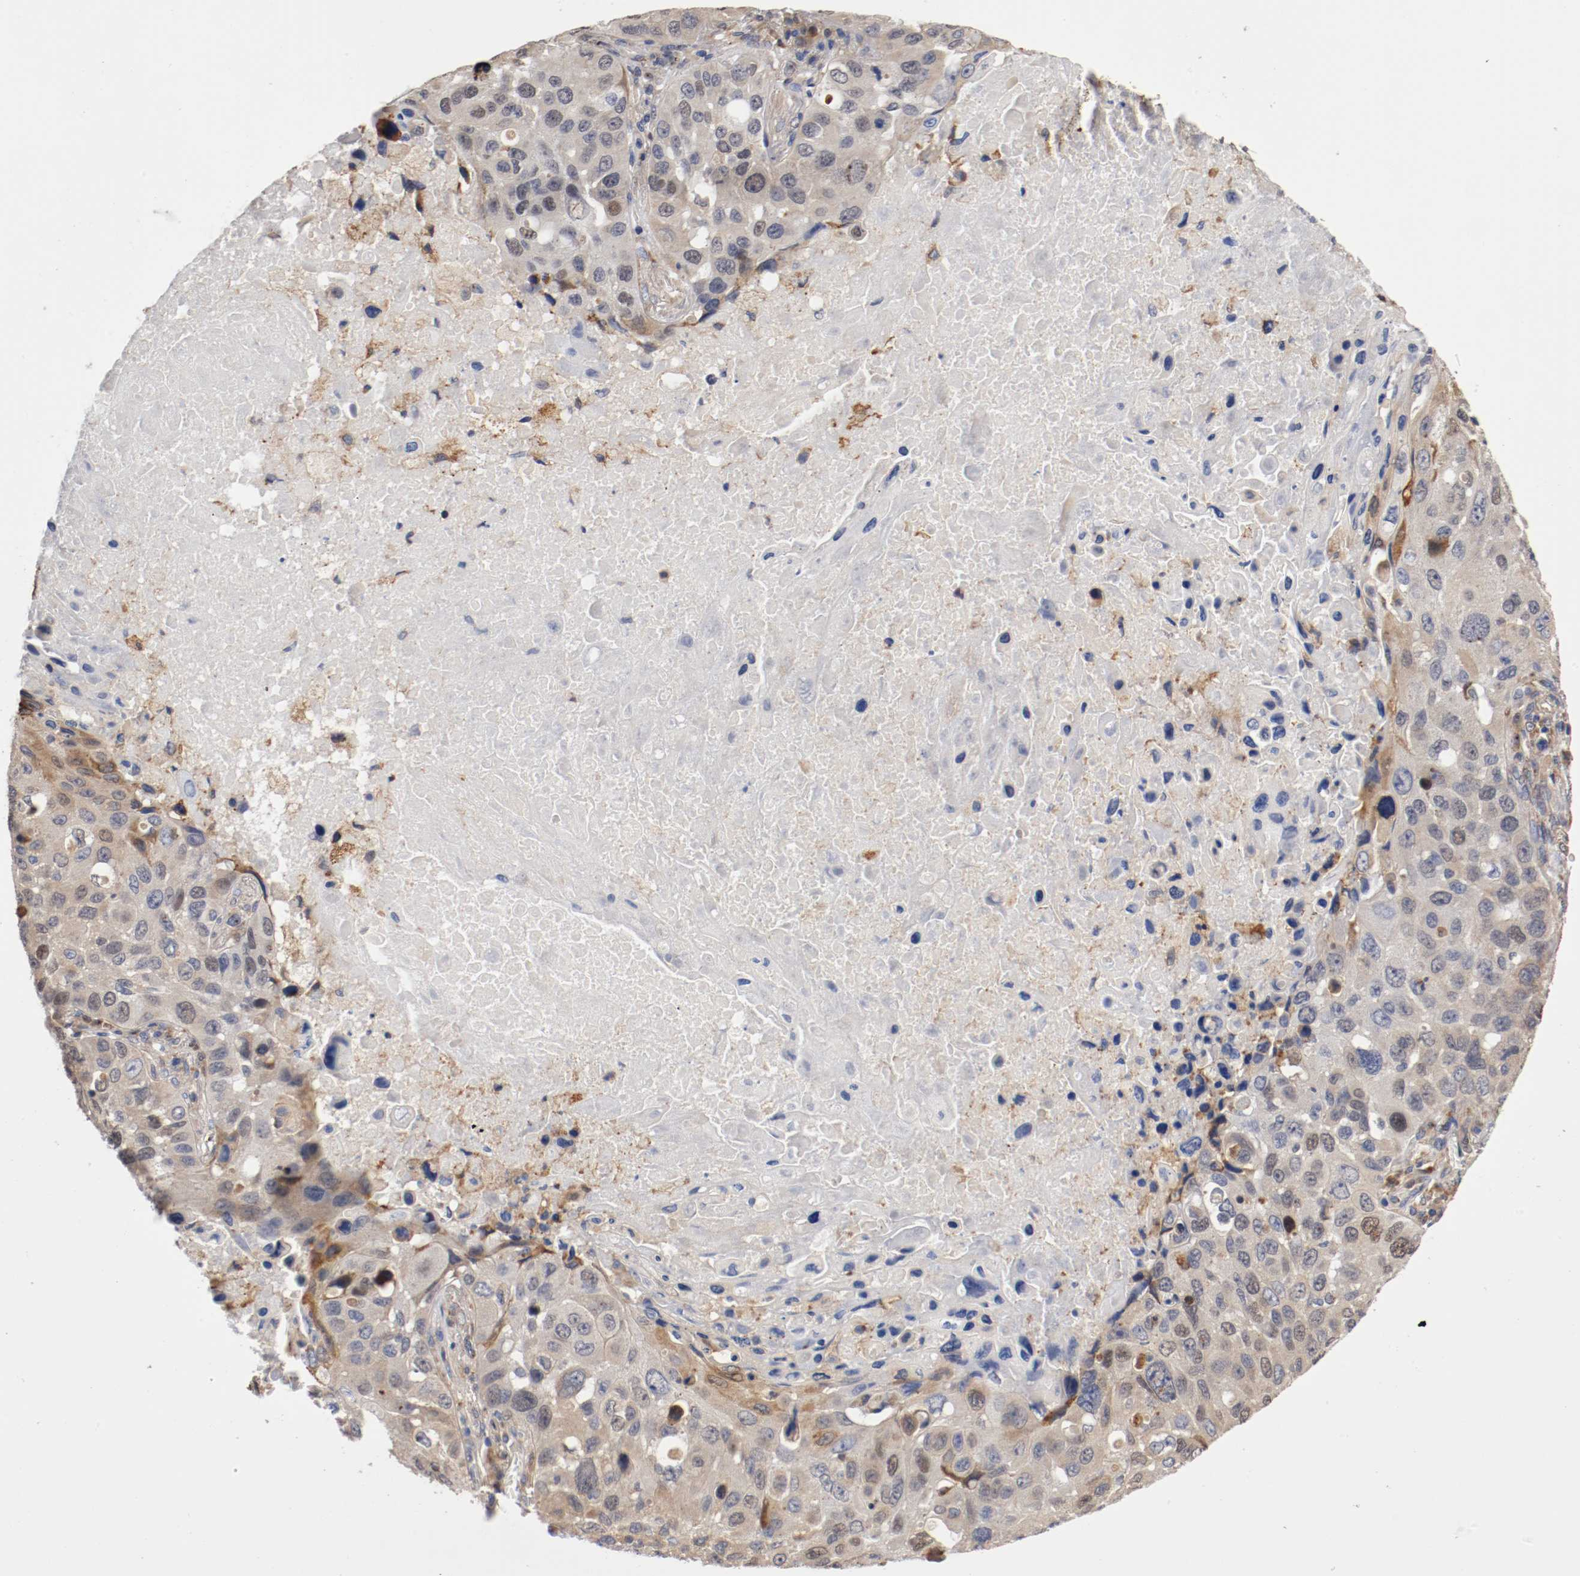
{"staining": {"intensity": "weak", "quantity": "<25%", "location": "cytoplasmic/membranous"}, "tissue": "lung cancer", "cell_type": "Tumor cells", "image_type": "cancer", "snomed": [{"axis": "morphology", "description": "Squamous cell carcinoma, NOS"}, {"axis": "topography", "description": "Lung"}], "caption": "Human squamous cell carcinoma (lung) stained for a protein using immunohistochemistry (IHC) displays no staining in tumor cells.", "gene": "TNFSF13", "patient": {"sex": "male", "age": 57}}